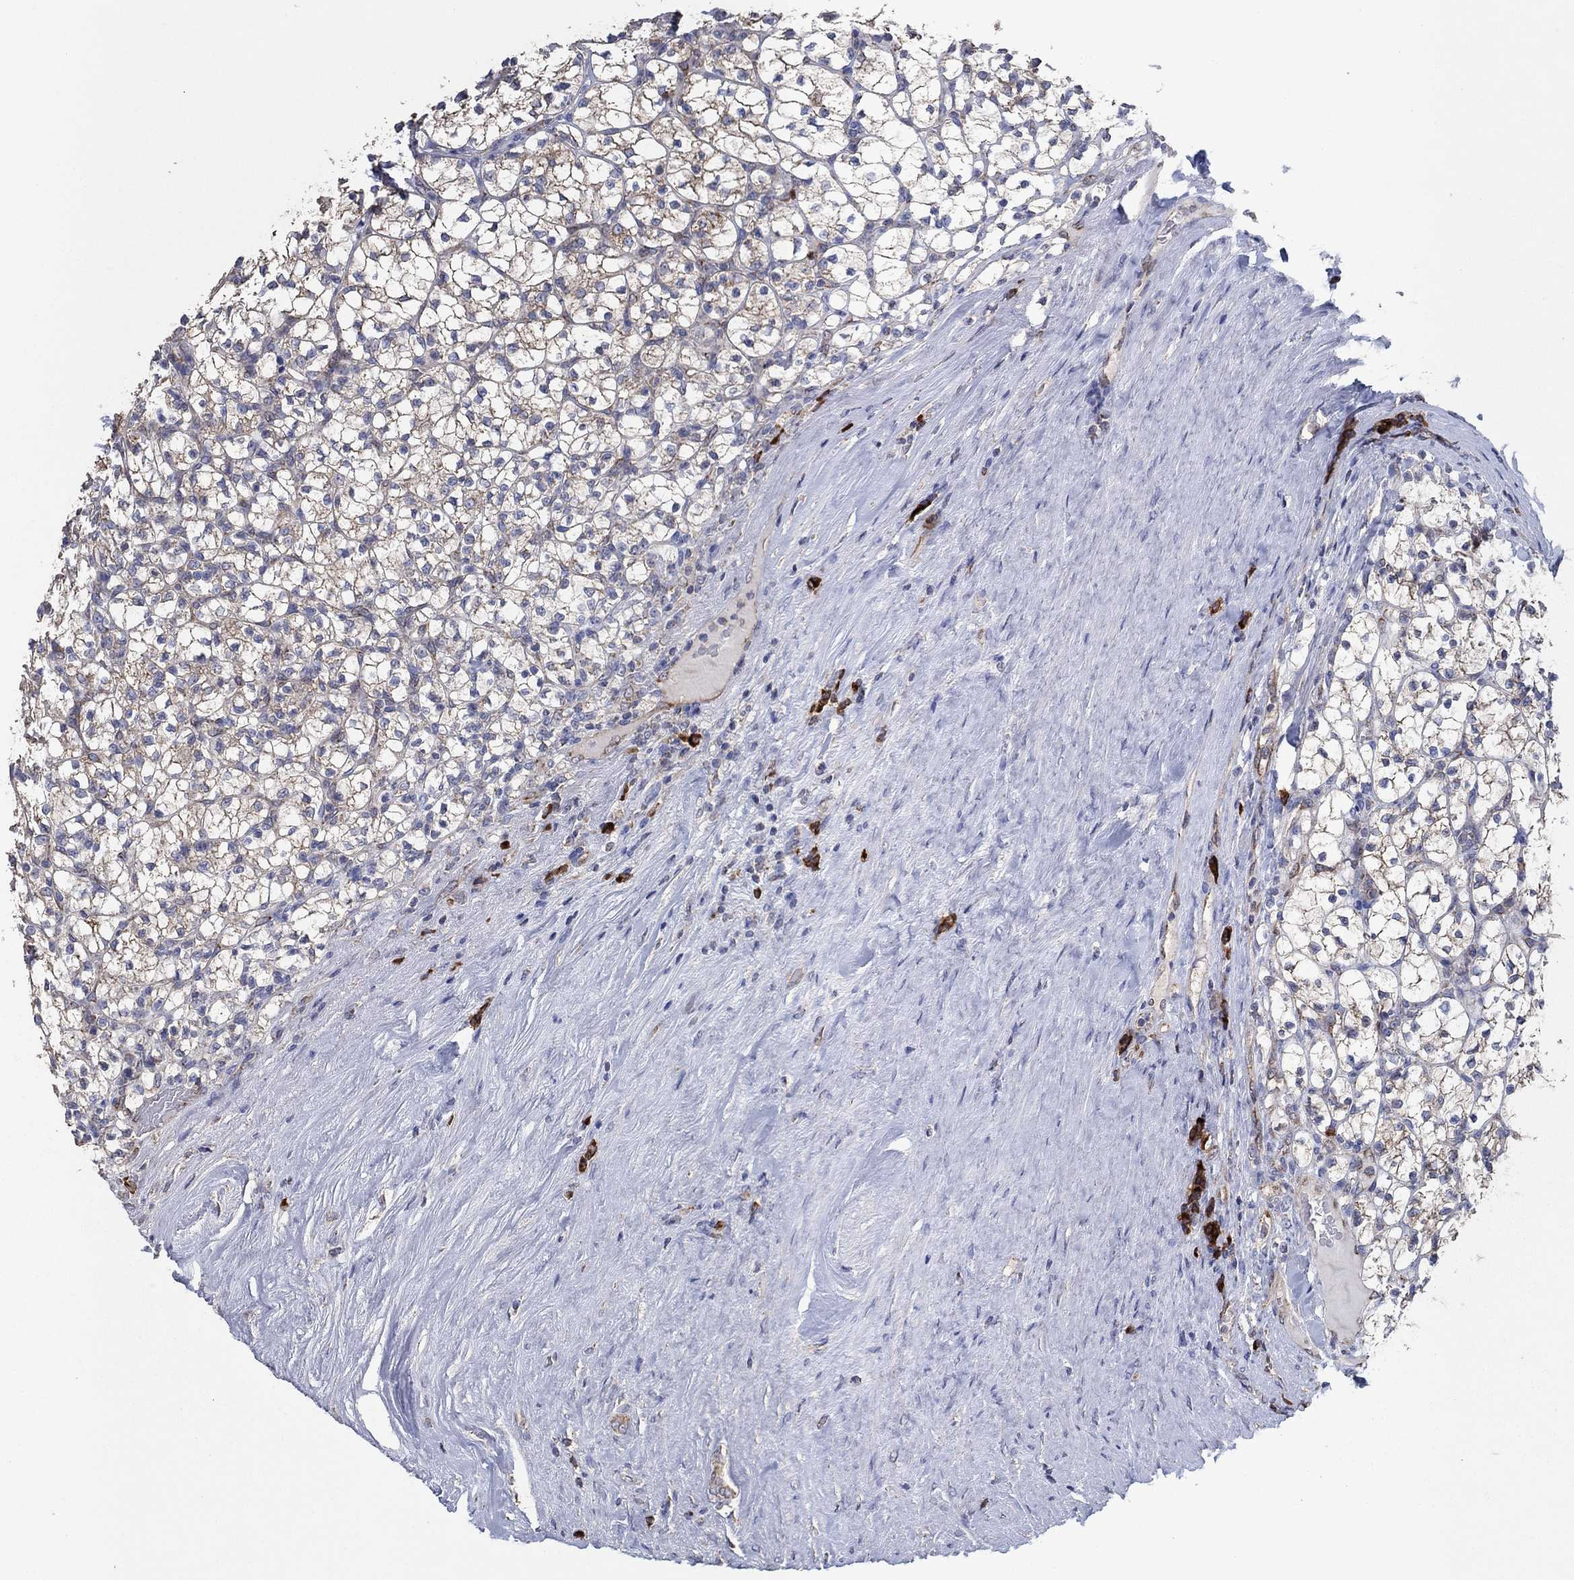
{"staining": {"intensity": "moderate", "quantity": "25%-75%", "location": "cytoplasmic/membranous"}, "tissue": "renal cancer", "cell_type": "Tumor cells", "image_type": "cancer", "snomed": [{"axis": "morphology", "description": "Adenocarcinoma, NOS"}, {"axis": "topography", "description": "Kidney"}], "caption": "There is medium levels of moderate cytoplasmic/membranous staining in tumor cells of adenocarcinoma (renal), as demonstrated by immunohistochemical staining (brown color).", "gene": "HID1", "patient": {"sex": "female", "age": 89}}